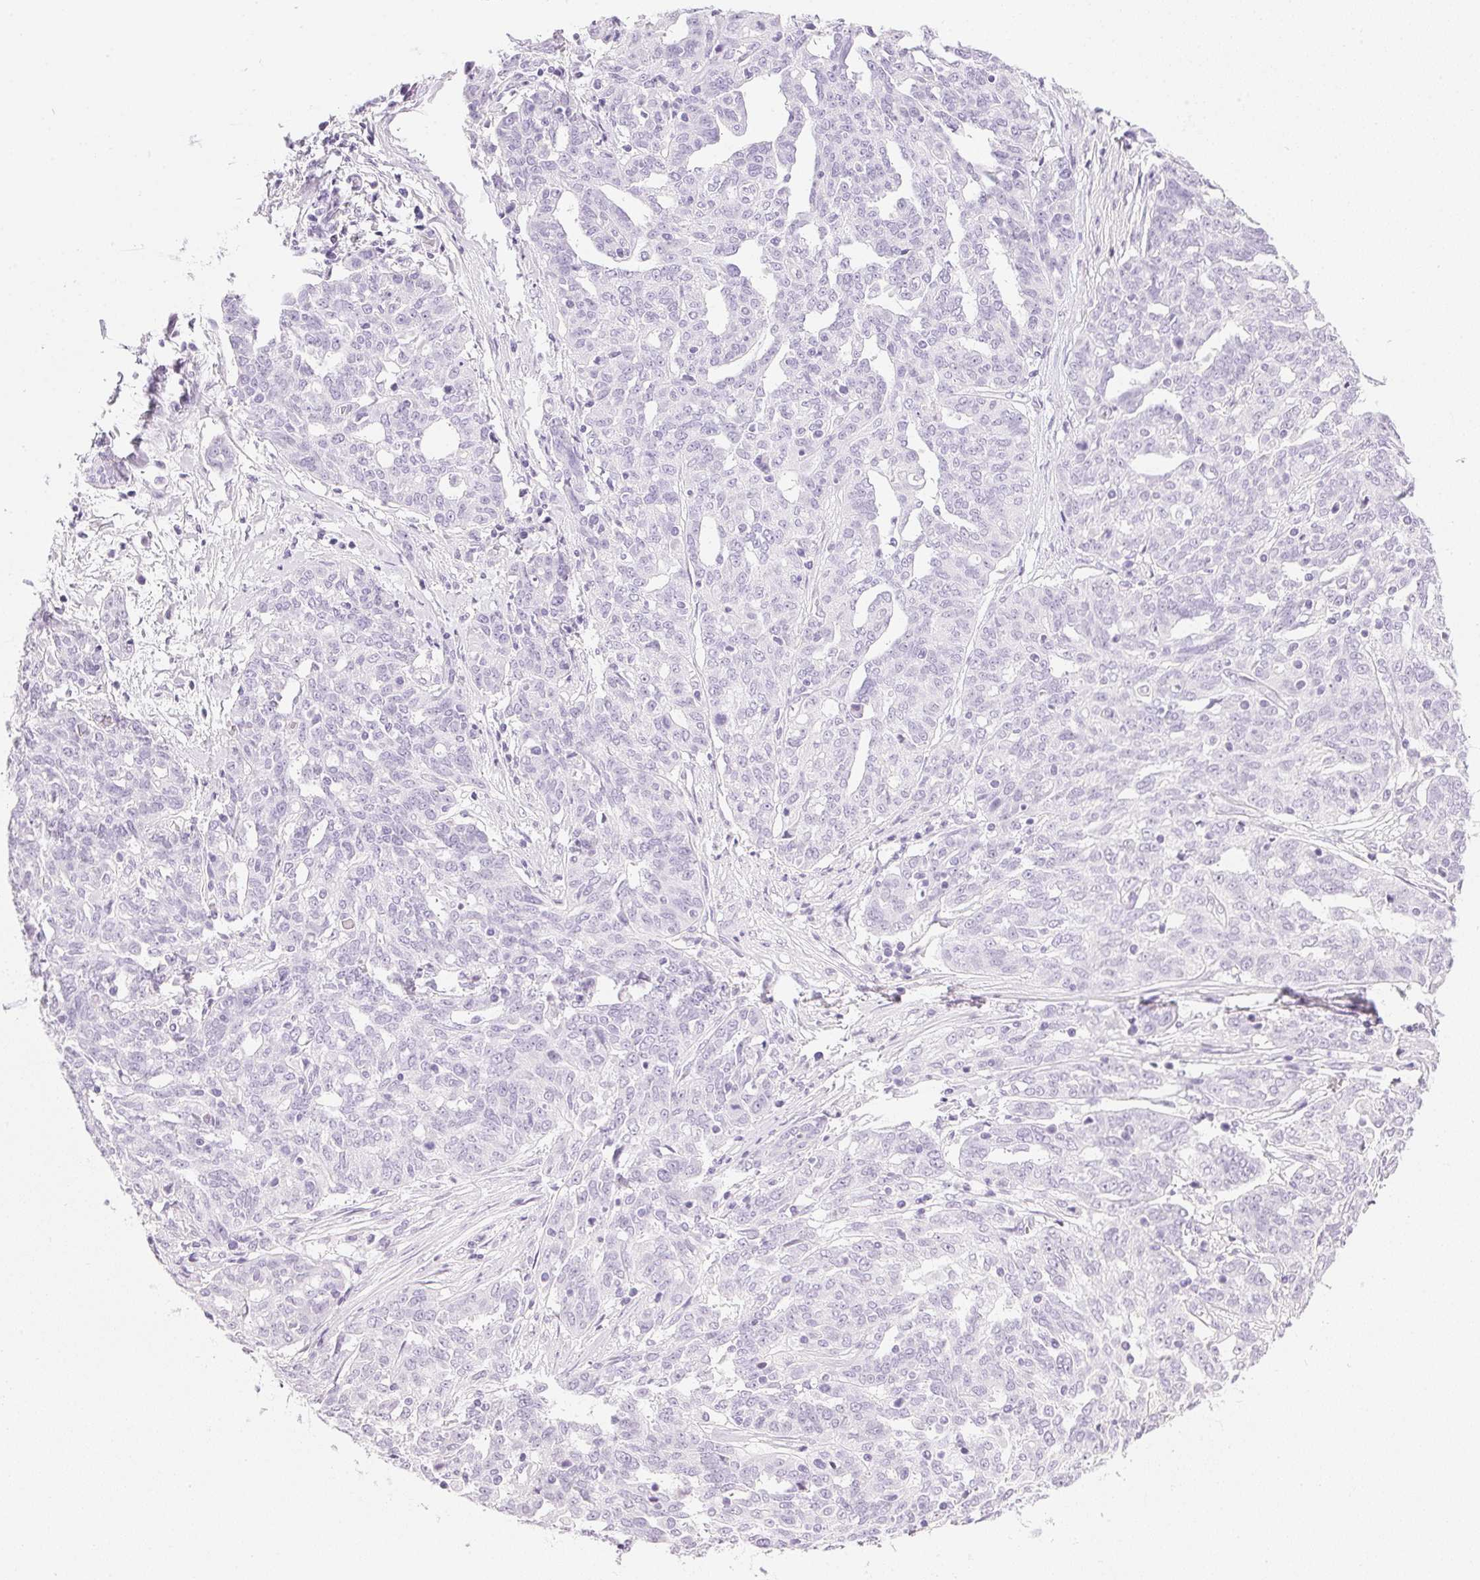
{"staining": {"intensity": "negative", "quantity": "none", "location": "none"}, "tissue": "ovarian cancer", "cell_type": "Tumor cells", "image_type": "cancer", "snomed": [{"axis": "morphology", "description": "Cystadenocarcinoma, serous, NOS"}, {"axis": "topography", "description": "Ovary"}], "caption": "Immunohistochemistry (IHC) photomicrograph of neoplastic tissue: ovarian cancer stained with DAB demonstrates no significant protein expression in tumor cells.", "gene": "IGFBP1", "patient": {"sex": "female", "age": 67}}